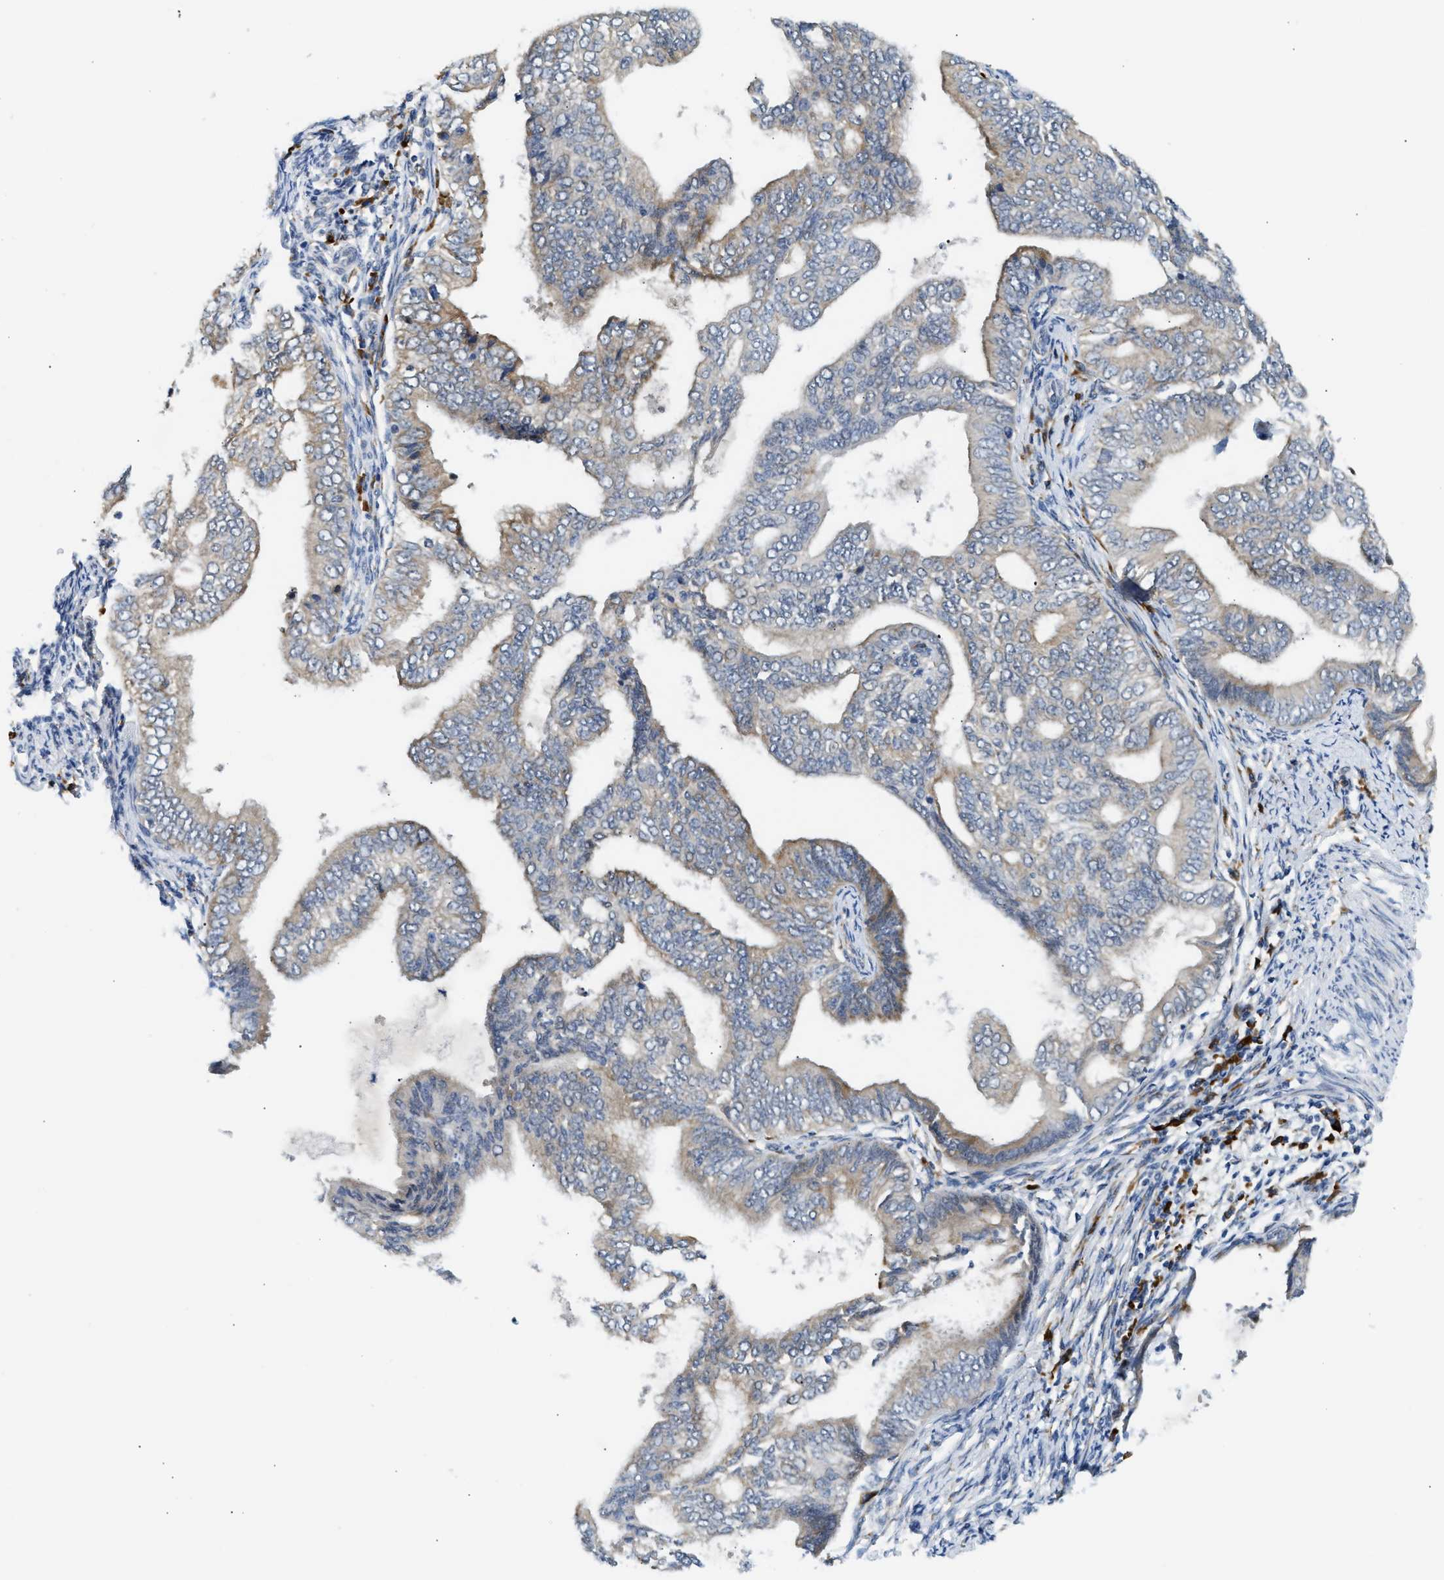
{"staining": {"intensity": "moderate", "quantity": "<25%", "location": "cytoplasmic/membranous"}, "tissue": "endometrial cancer", "cell_type": "Tumor cells", "image_type": "cancer", "snomed": [{"axis": "morphology", "description": "Adenocarcinoma, NOS"}, {"axis": "topography", "description": "Endometrium"}], "caption": "Endometrial adenocarcinoma stained with DAB (3,3'-diaminobenzidine) IHC displays low levels of moderate cytoplasmic/membranous positivity in about <25% of tumor cells.", "gene": "KCNC2", "patient": {"sex": "female", "age": 58}}